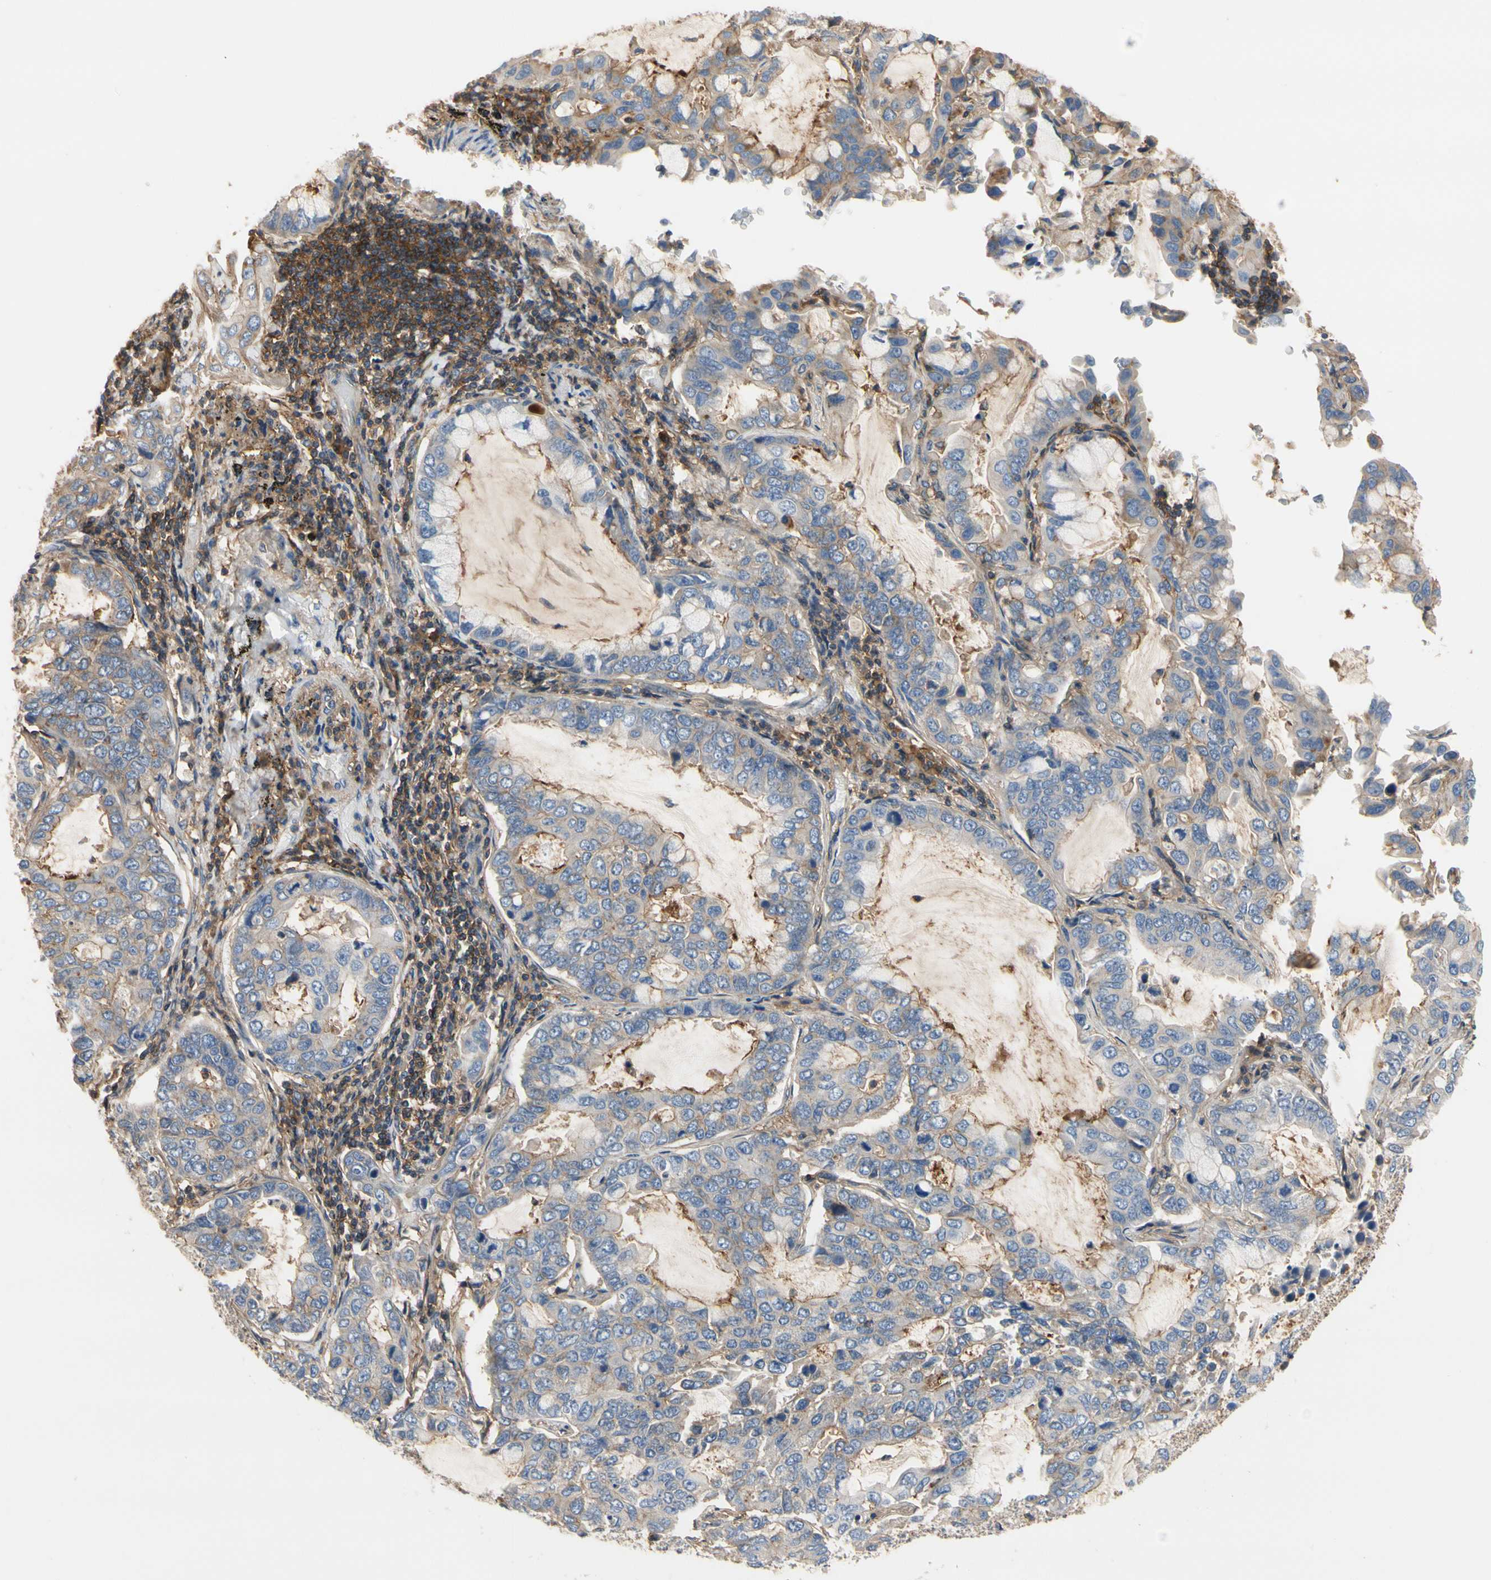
{"staining": {"intensity": "negative", "quantity": "none", "location": "none"}, "tissue": "lung cancer", "cell_type": "Tumor cells", "image_type": "cancer", "snomed": [{"axis": "morphology", "description": "Adenocarcinoma, NOS"}, {"axis": "topography", "description": "Lung"}], "caption": "Immunohistochemistry (IHC) of human lung cancer (adenocarcinoma) exhibits no expression in tumor cells.", "gene": "IL1RL1", "patient": {"sex": "male", "age": 64}}